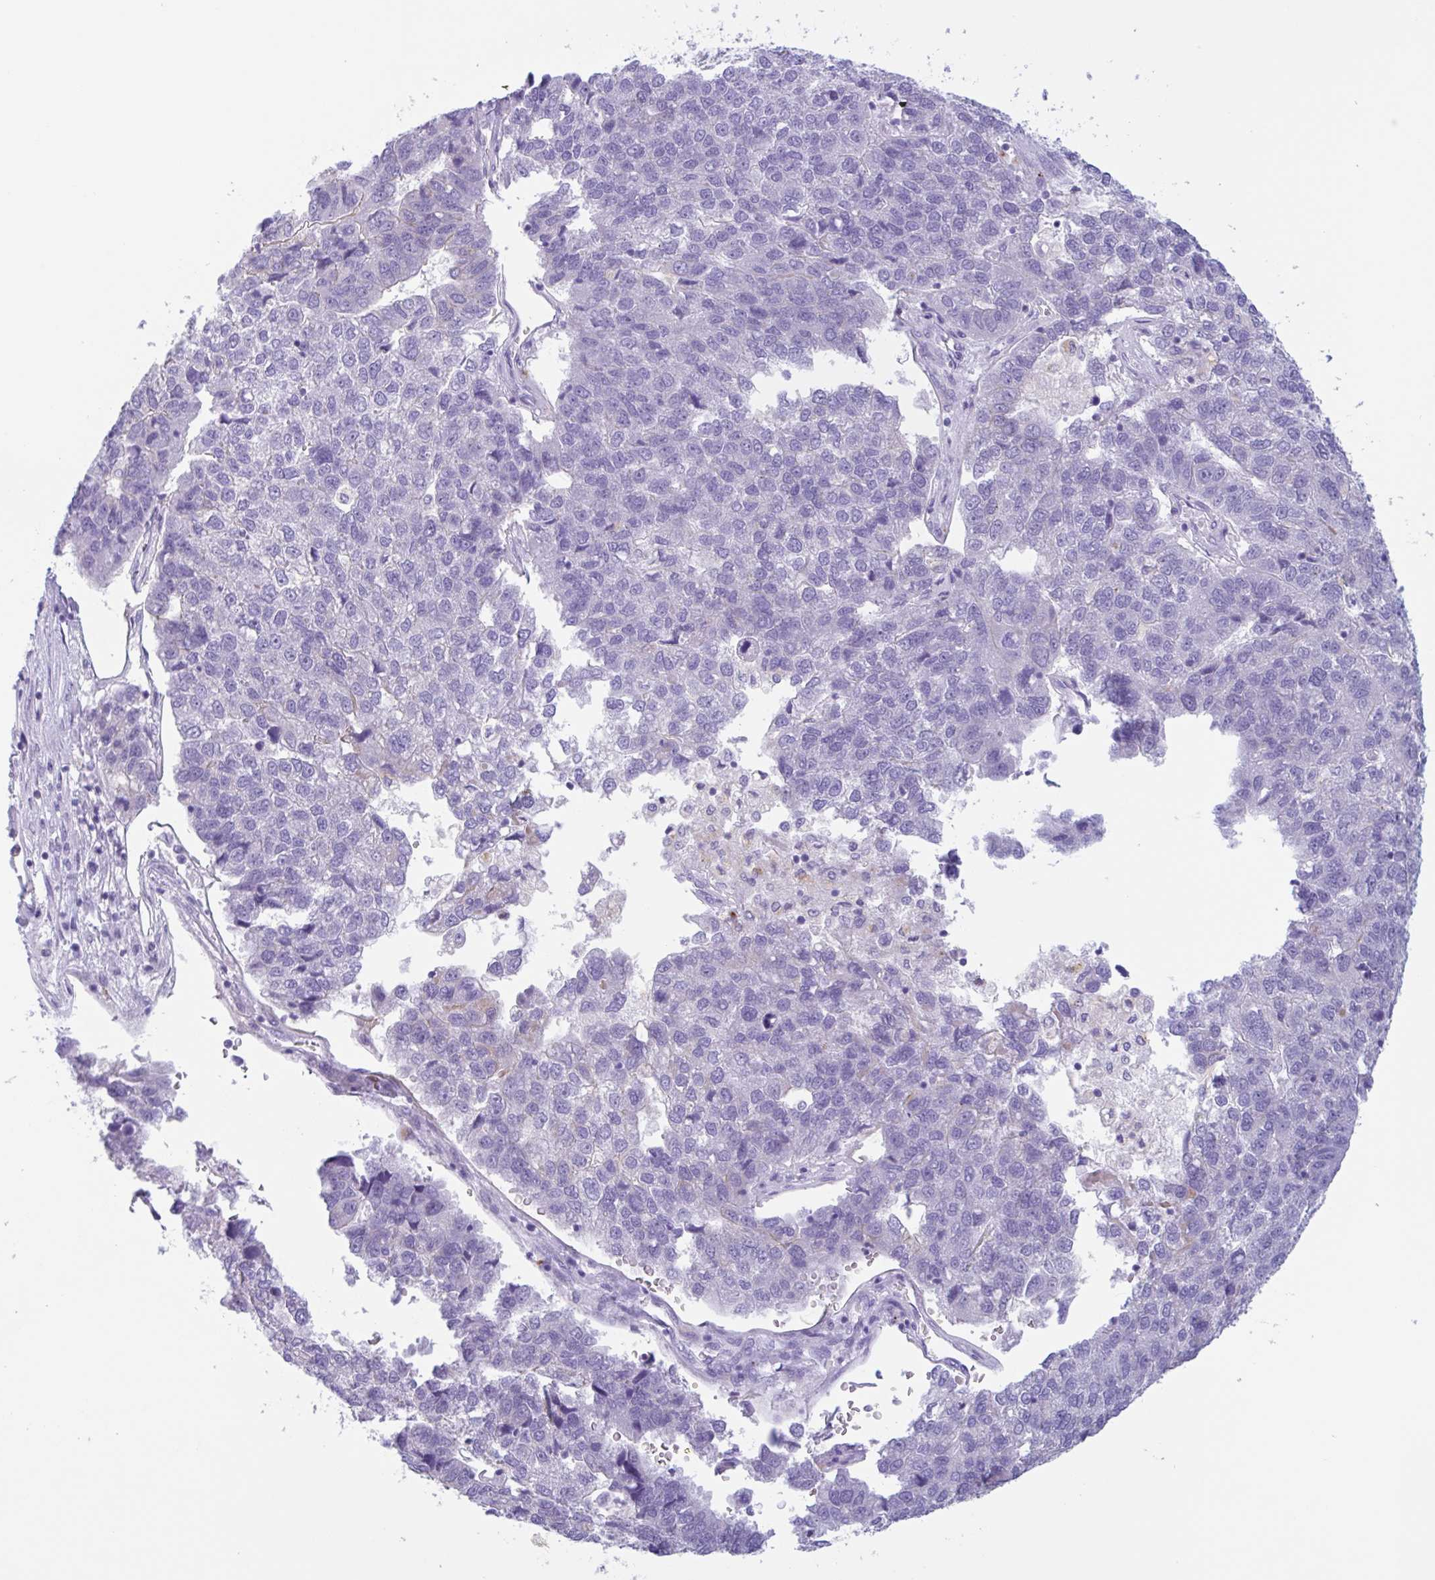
{"staining": {"intensity": "negative", "quantity": "none", "location": "none"}, "tissue": "pancreatic cancer", "cell_type": "Tumor cells", "image_type": "cancer", "snomed": [{"axis": "morphology", "description": "Adenocarcinoma, NOS"}, {"axis": "topography", "description": "Pancreas"}], "caption": "The image reveals no staining of tumor cells in pancreatic cancer (adenocarcinoma). (Stains: DAB immunohistochemistry (IHC) with hematoxylin counter stain, Microscopy: brightfield microscopy at high magnification).", "gene": "DTWD2", "patient": {"sex": "female", "age": 61}}